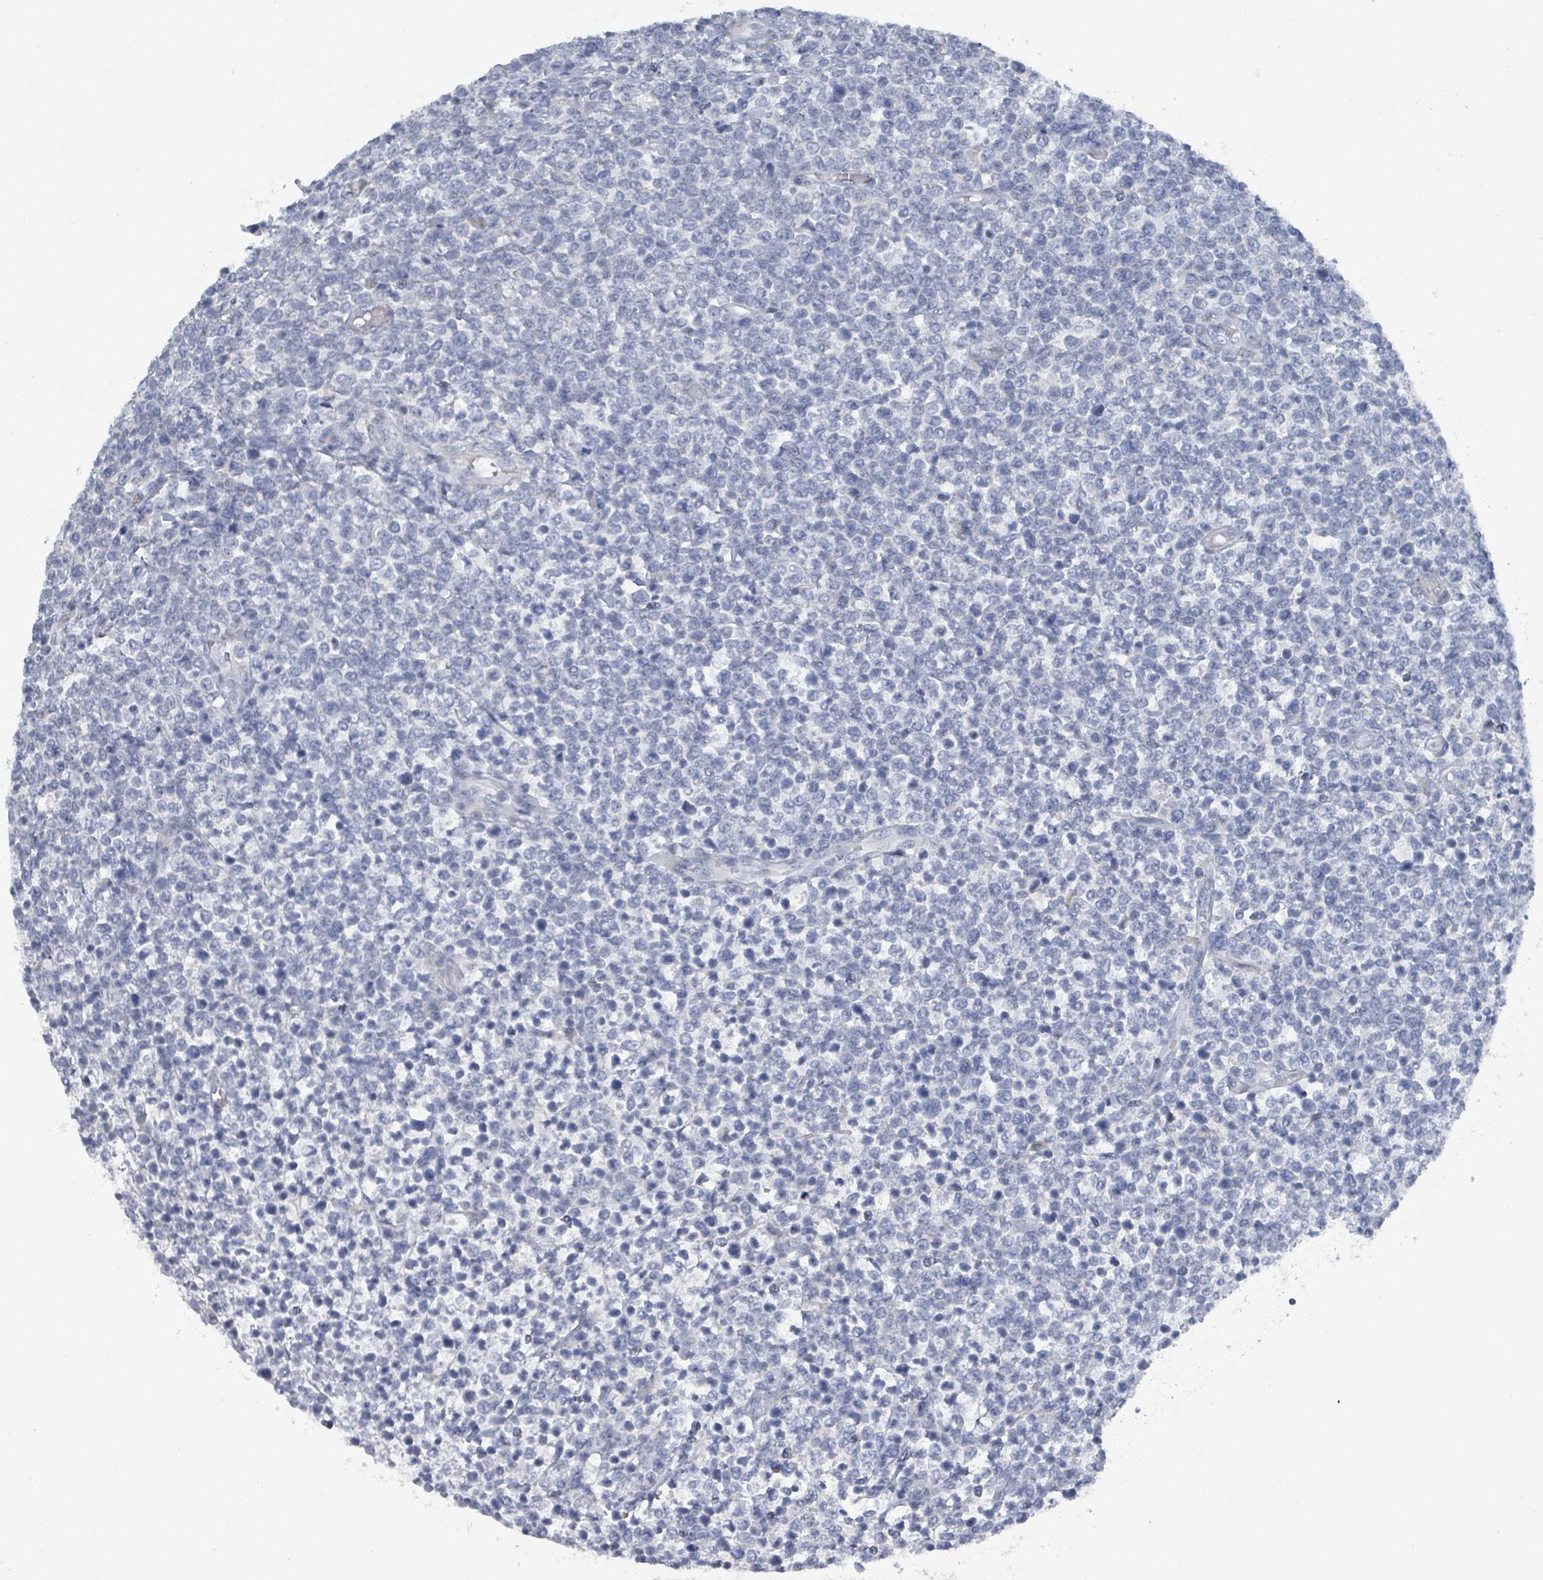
{"staining": {"intensity": "negative", "quantity": "none", "location": "none"}, "tissue": "lymphoma", "cell_type": "Tumor cells", "image_type": "cancer", "snomed": [{"axis": "morphology", "description": "Malignant lymphoma, non-Hodgkin's type, High grade"}, {"axis": "topography", "description": "Soft tissue"}], "caption": "Immunohistochemistry micrograph of neoplastic tissue: human malignant lymphoma, non-Hodgkin's type (high-grade) stained with DAB reveals no significant protein expression in tumor cells.", "gene": "RAB33B", "patient": {"sex": "female", "age": 56}}